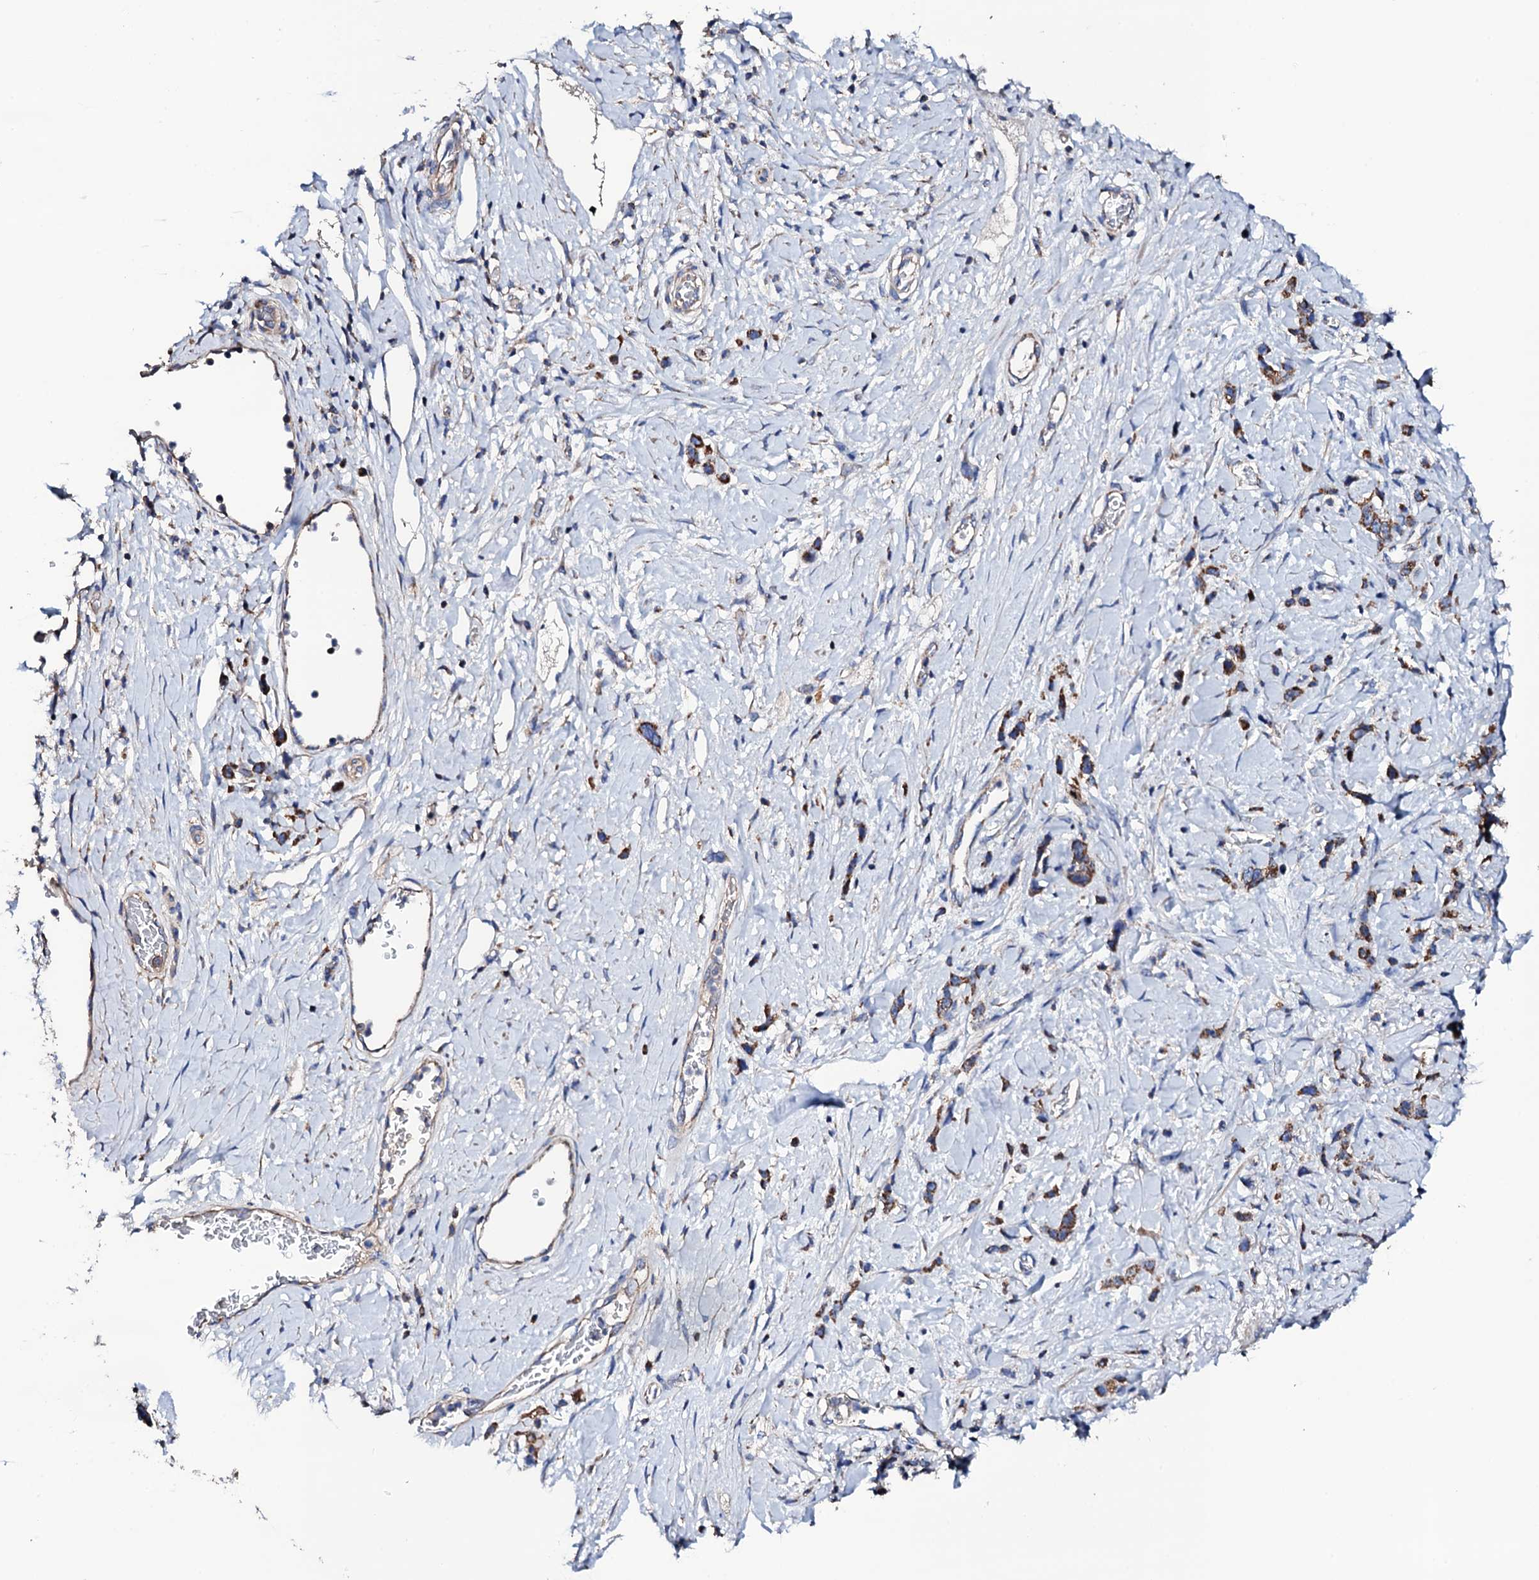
{"staining": {"intensity": "moderate", "quantity": "25%-75%", "location": "cytoplasmic/membranous"}, "tissue": "stomach cancer", "cell_type": "Tumor cells", "image_type": "cancer", "snomed": [{"axis": "morphology", "description": "Adenocarcinoma, NOS"}, {"axis": "morphology", "description": "Adenocarcinoma, High grade"}, {"axis": "topography", "description": "Stomach, upper"}, {"axis": "topography", "description": "Stomach, lower"}], "caption": "About 25%-75% of tumor cells in stomach cancer reveal moderate cytoplasmic/membranous protein positivity as visualized by brown immunohistochemical staining.", "gene": "TCAF2", "patient": {"sex": "female", "age": 65}}